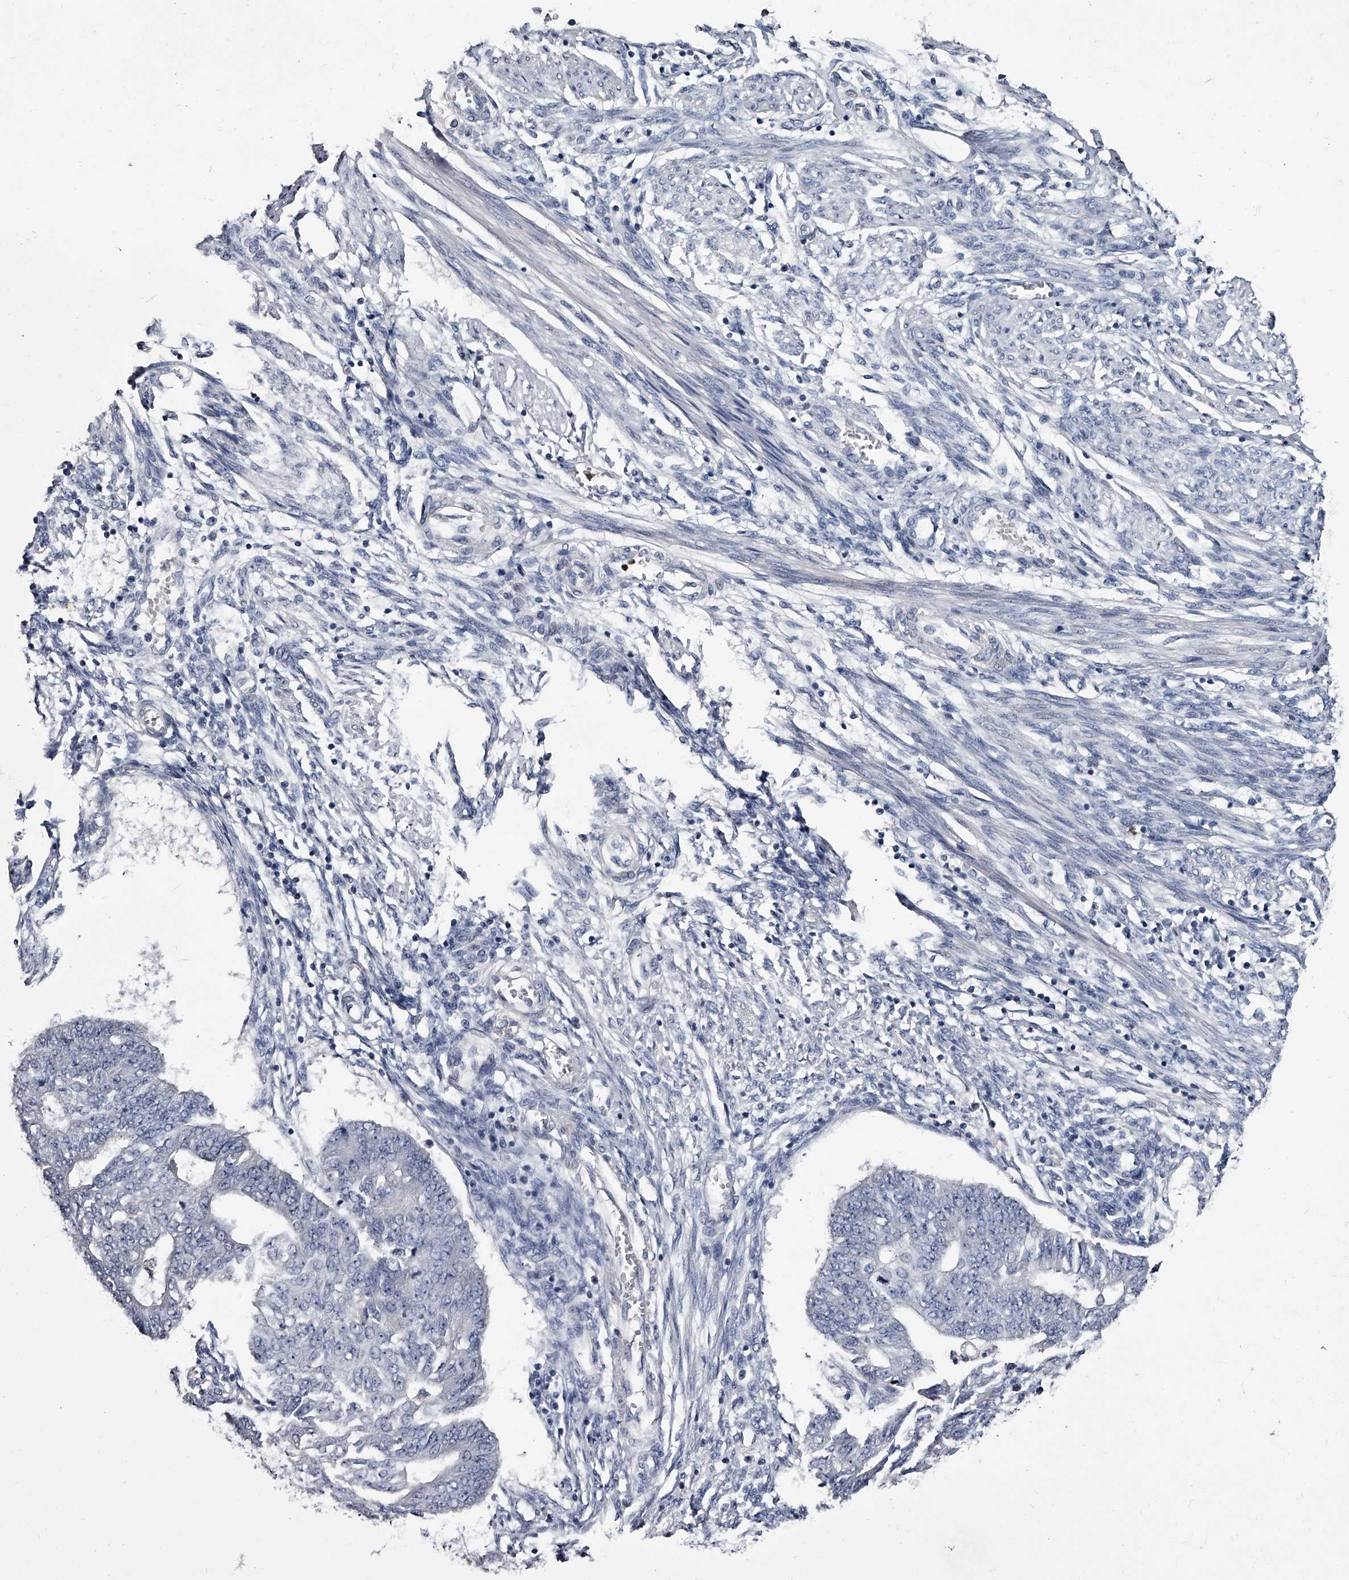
{"staining": {"intensity": "negative", "quantity": "none", "location": "none"}, "tissue": "endometrial cancer", "cell_type": "Tumor cells", "image_type": "cancer", "snomed": [{"axis": "morphology", "description": "Adenocarcinoma, NOS"}, {"axis": "topography", "description": "Endometrium"}], "caption": "Tumor cells show no significant positivity in endometrial cancer.", "gene": "GAPVD1", "patient": {"sex": "female", "age": 32}}